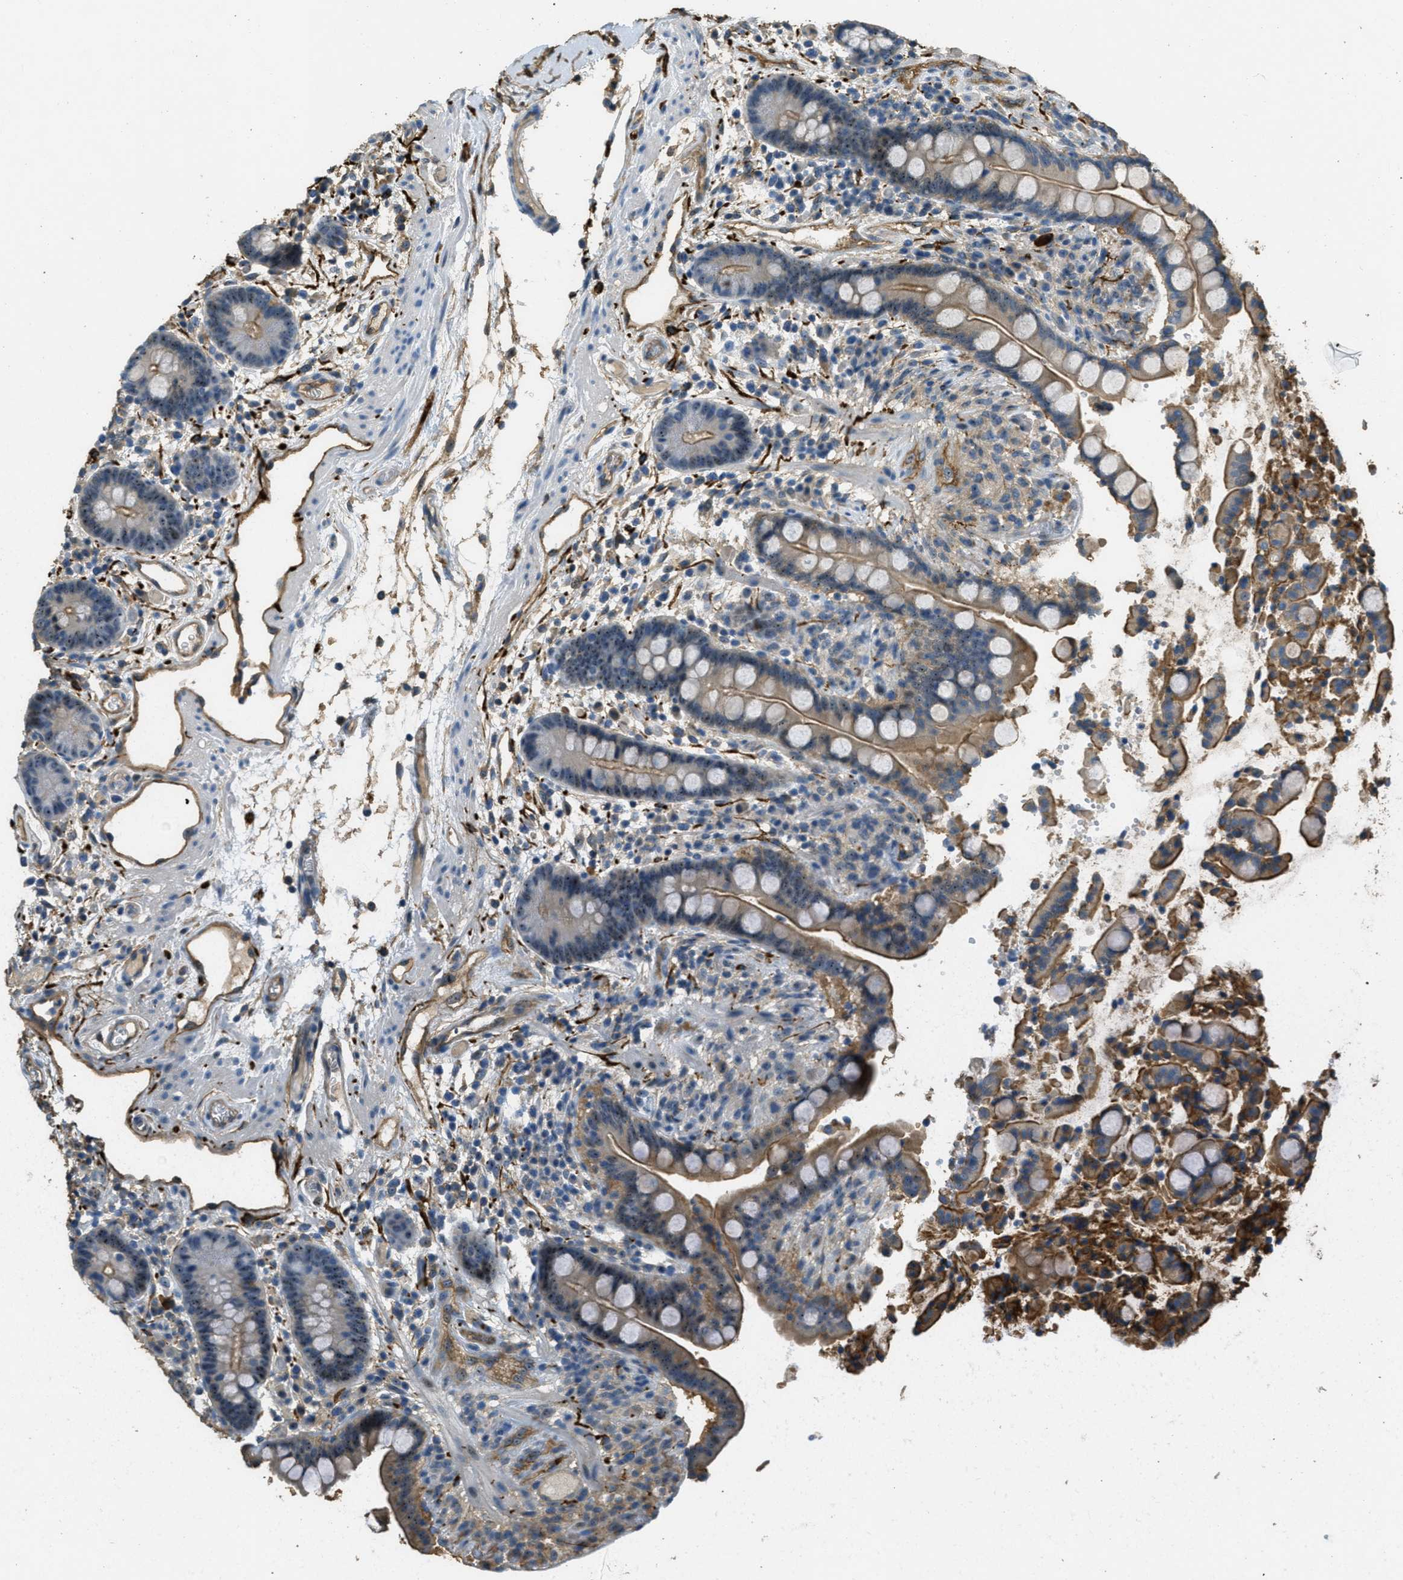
{"staining": {"intensity": "moderate", "quantity": ">75%", "location": "cytoplasmic/membranous"}, "tissue": "colon", "cell_type": "Endothelial cells", "image_type": "normal", "snomed": [{"axis": "morphology", "description": "Normal tissue, NOS"}, {"axis": "topography", "description": "Colon"}], "caption": "Immunohistochemical staining of normal colon reveals >75% levels of moderate cytoplasmic/membranous protein positivity in approximately >75% of endothelial cells.", "gene": "OSMR", "patient": {"sex": "male", "age": 73}}